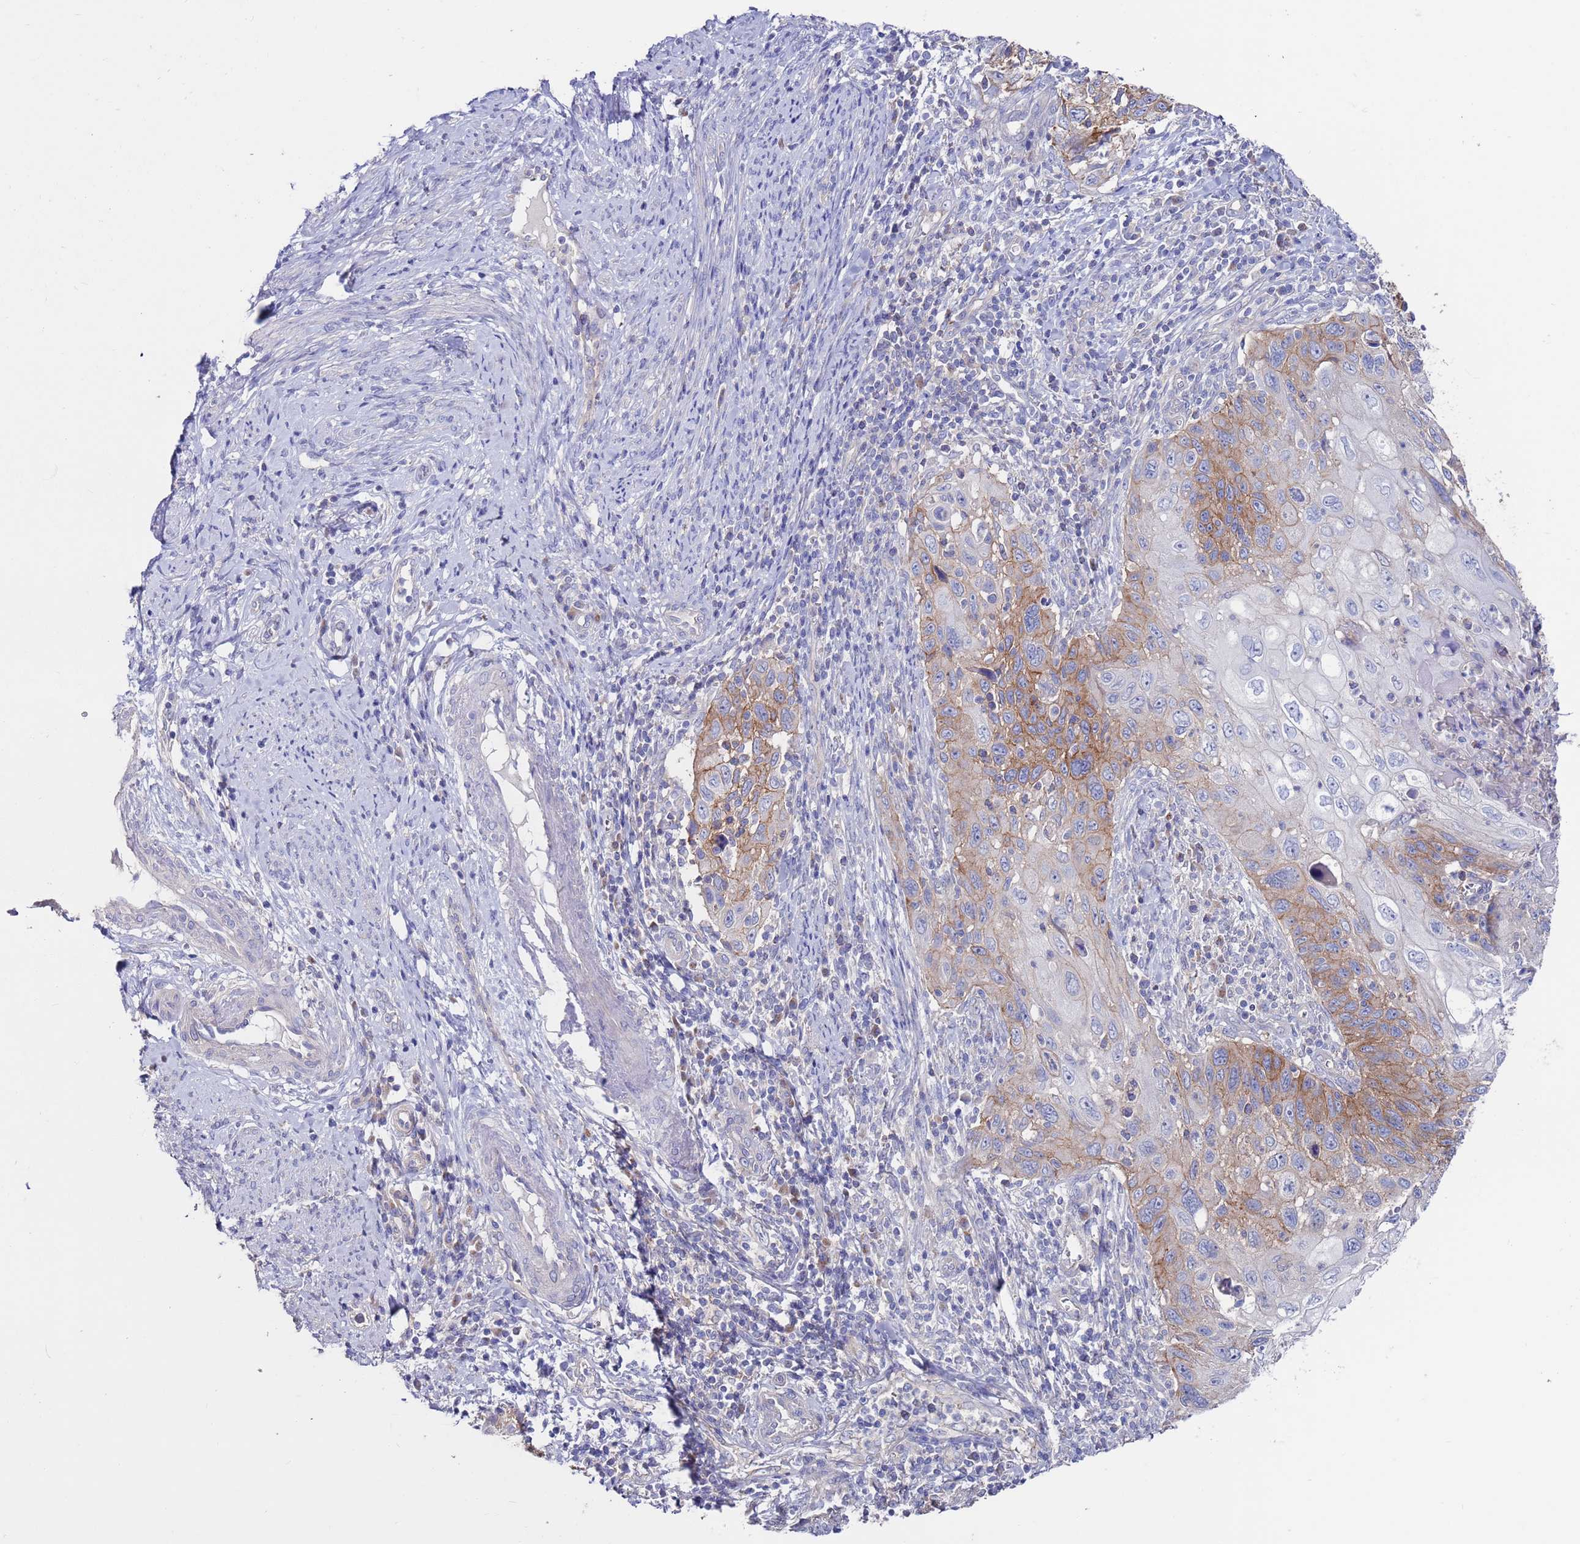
{"staining": {"intensity": "moderate", "quantity": "25%-75%", "location": "cytoplasmic/membranous"}, "tissue": "cervical cancer", "cell_type": "Tumor cells", "image_type": "cancer", "snomed": [{"axis": "morphology", "description": "Squamous cell carcinoma, NOS"}, {"axis": "topography", "description": "Cervix"}], "caption": "Immunohistochemical staining of cervical cancer (squamous cell carcinoma) reveals moderate cytoplasmic/membranous protein expression in about 25%-75% of tumor cells.", "gene": "KRTCAP3", "patient": {"sex": "female", "age": 70}}